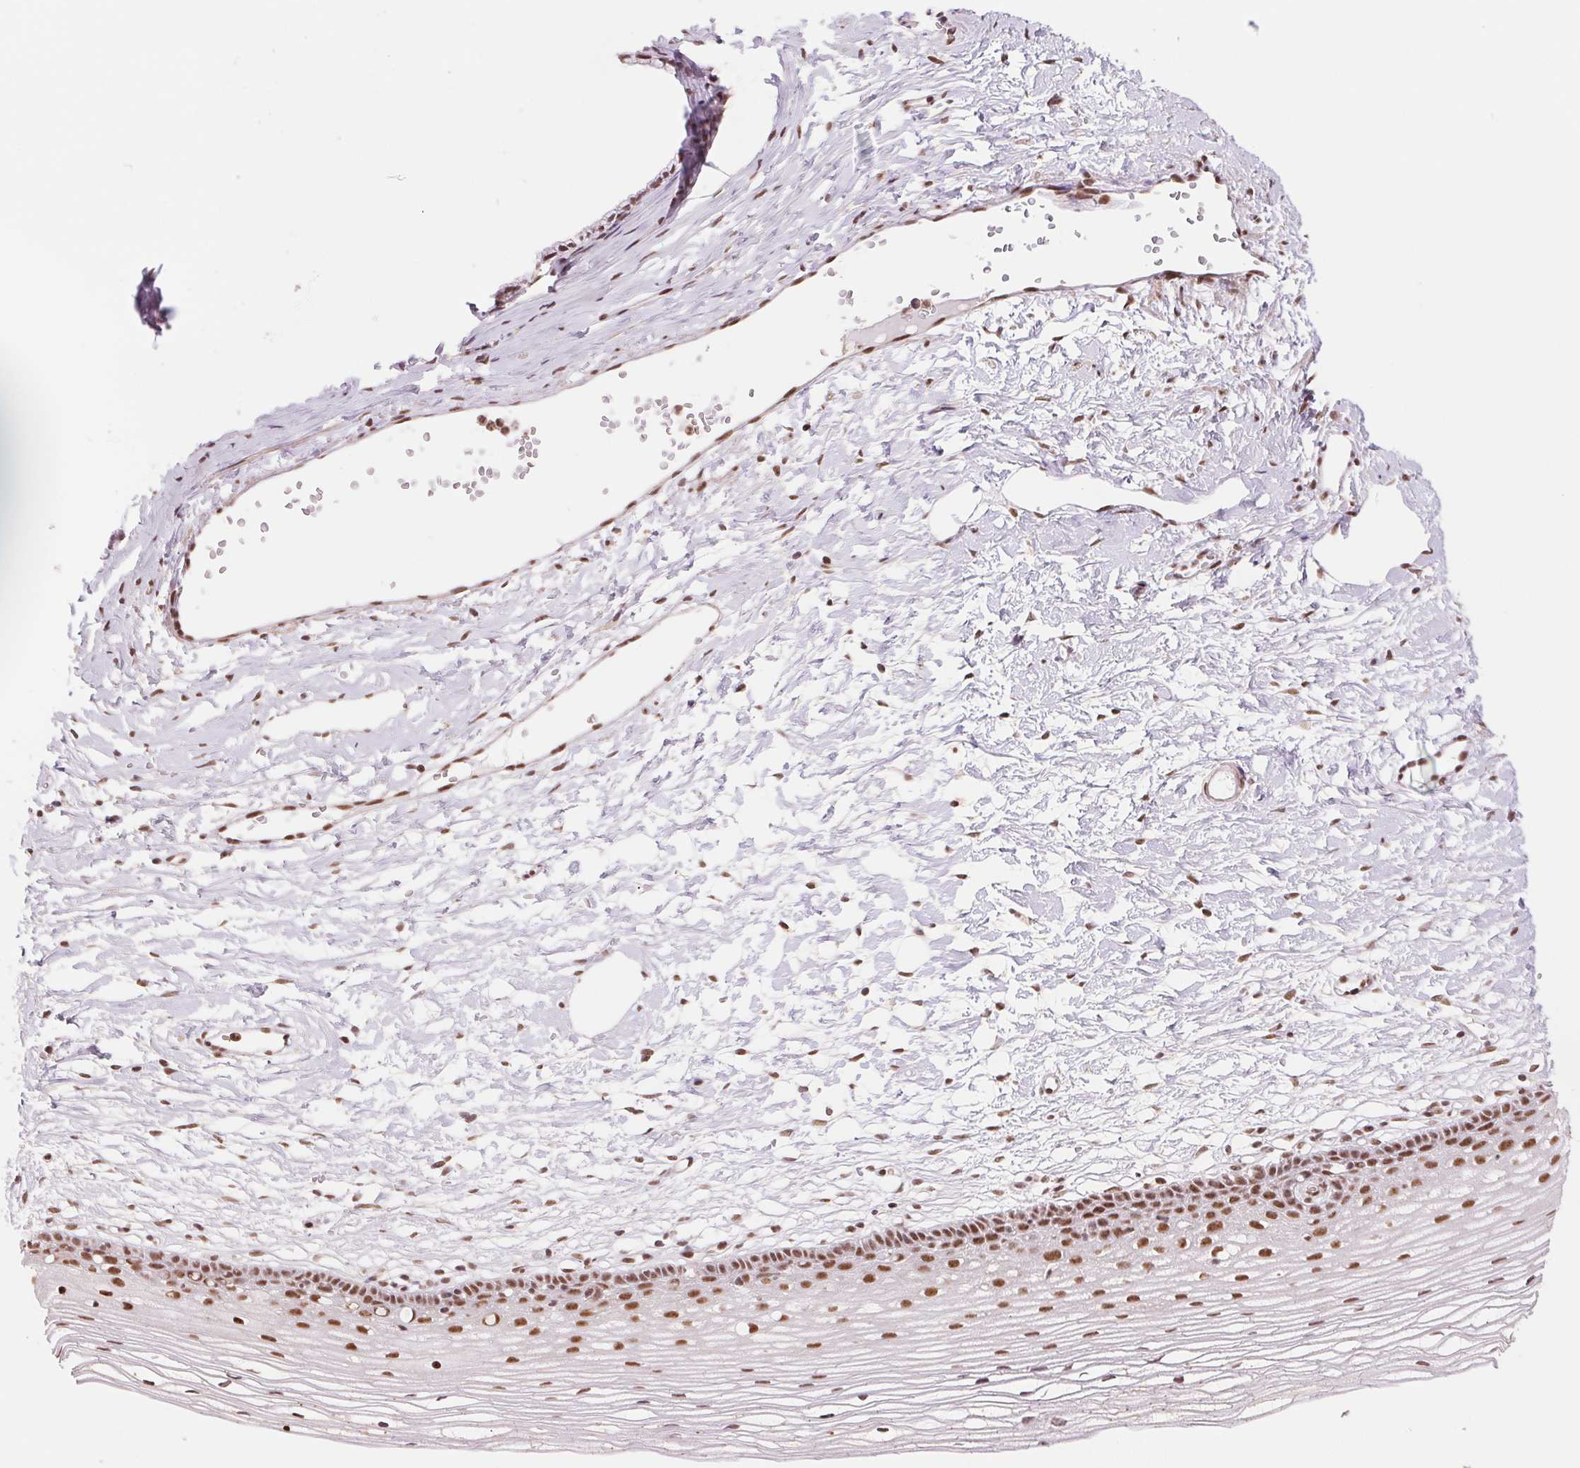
{"staining": {"intensity": "moderate", "quantity": ">75%", "location": "nuclear"}, "tissue": "cervix", "cell_type": "Glandular cells", "image_type": "normal", "snomed": [{"axis": "morphology", "description": "Normal tissue, NOS"}, {"axis": "topography", "description": "Cervix"}], "caption": "A high-resolution photomicrograph shows immunohistochemistry staining of benign cervix, which shows moderate nuclear staining in approximately >75% of glandular cells.", "gene": "SREK1", "patient": {"sex": "female", "age": 40}}